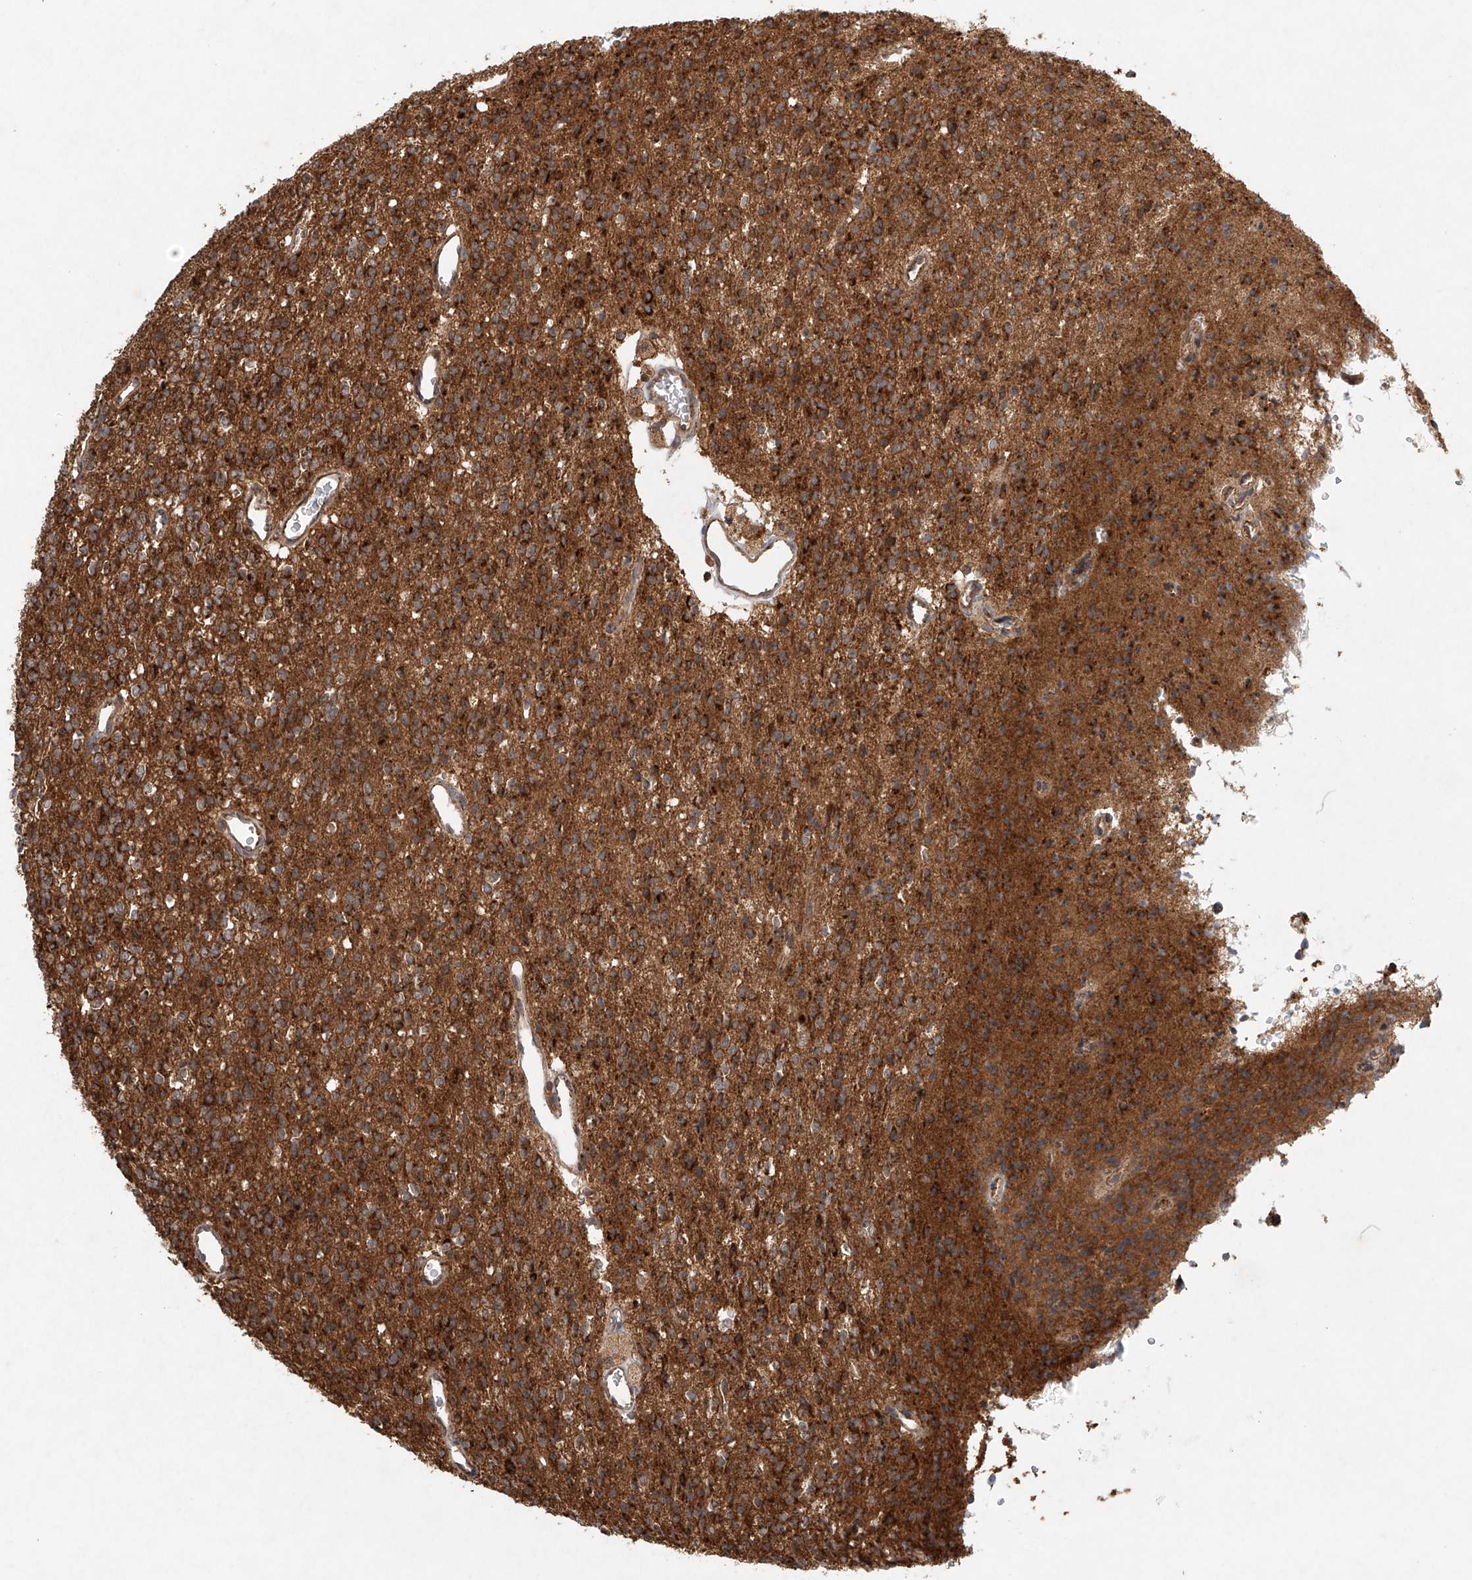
{"staining": {"intensity": "strong", "quantity": ">75%", "location": "cytoplasmic/membranous"}, "tissue": "glioma", "cell_type": "Tumor cells", "image_type": "cancer", "snomed": [{"axis": "morphology", "description": "Glioma, malignant, High grade"}, {"axis": "topography", "description": "Brain"}], "caption": "A high amount of strong cytoplasmic/membranous staining is present in approximately >75% of tumor cells in malignant glioma (high-grade) tissue.", "gene": "DCAF11", "patient": {"sex": "male", "age": 34}}